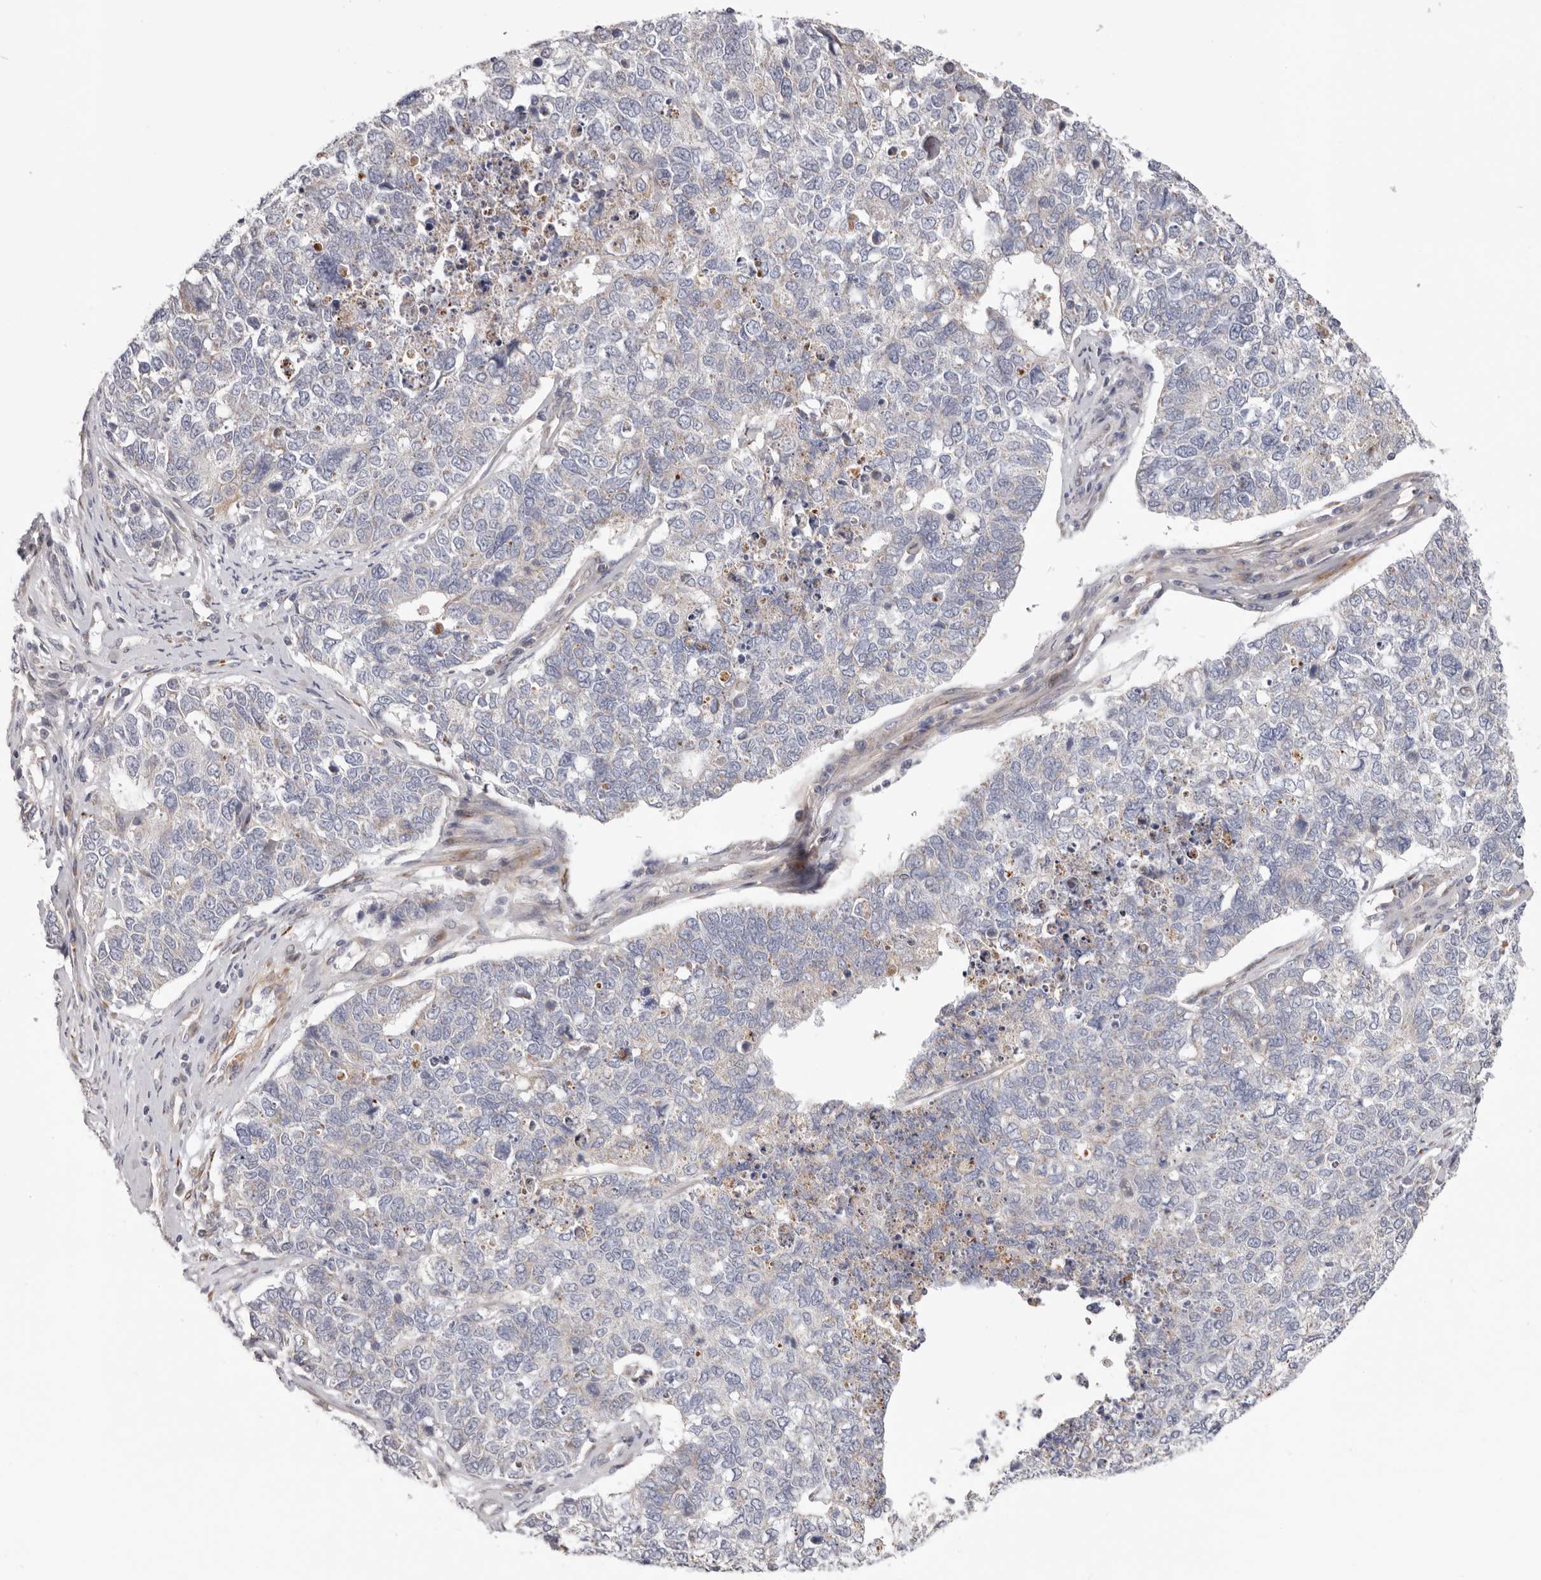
{"staining": {"intensity": "negative", "quantity": "none", "location": "none"}, "tissue": "cervical cancer", "cell_type": "Tumor cells", "image_type": "cancer", "snomed": [{"axis": "morphology", "description": "Squamous cell carcinoma, NOS"}, {"axis": "topography", "description": "Cervix"}], "caption": "Cervical cancer was stained to show a protein in brown. There is no significant positivity in tumor cells.", "gene": "MRPS10", "patient": {"sex": "female", "age": 63}}